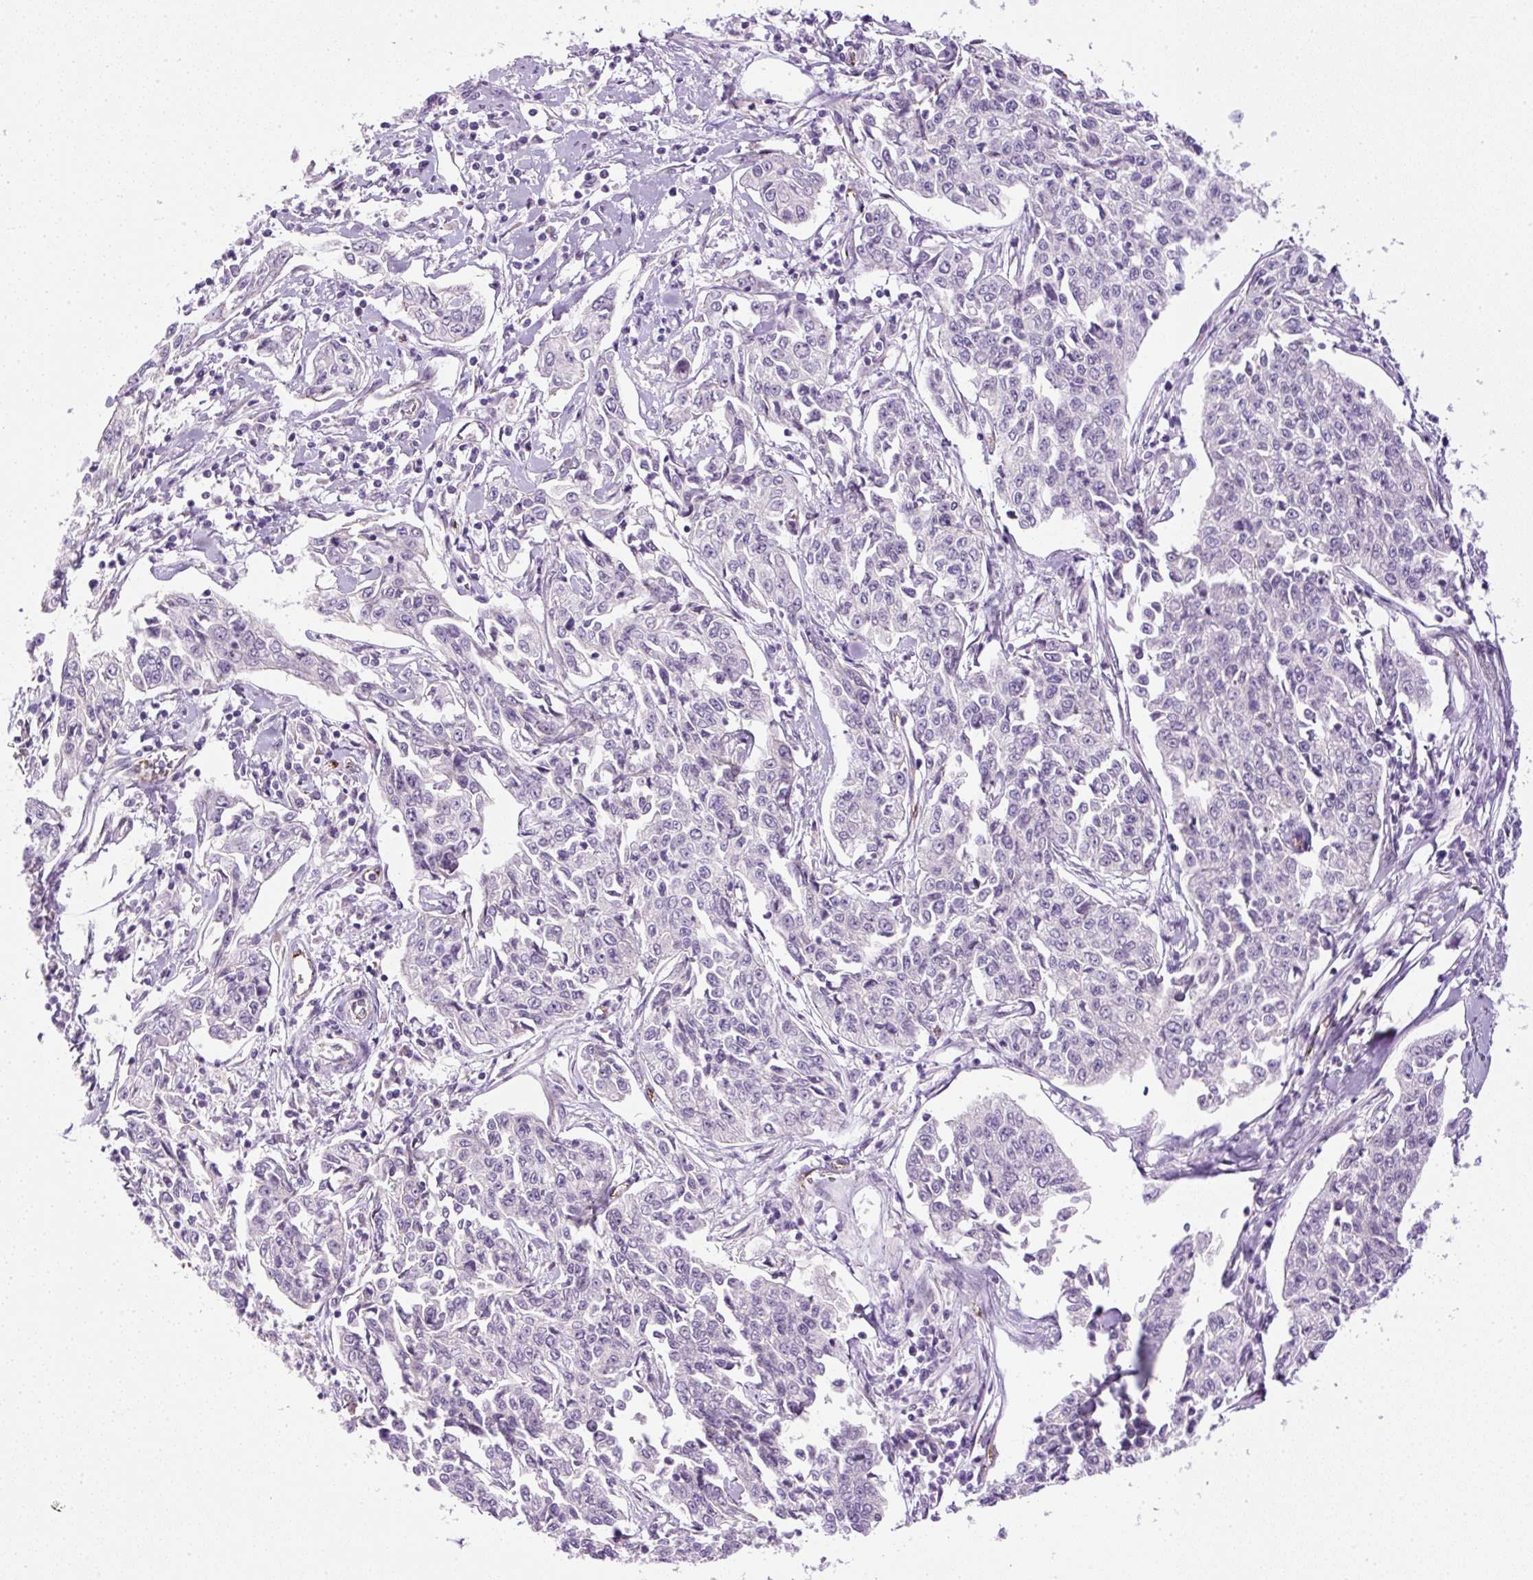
{"staining": {"intensity": "negative", "quantity": "none", "location": "none"}, "tissue": "cervical cancer", "cell_type": "Tumor cells", "image_type": "cancer", "snomed": [{"axis": "morphology", "description": "Squamous cell carcinoma, NOS"}, {"axis": "topography", "description": "Cervix"}], "caption": "IHC of cervical squamous cell carcinoma shows no expression in tumor cells.", "gene": "LEFTY2", "patient": {"sex": "female", "age": 35}}